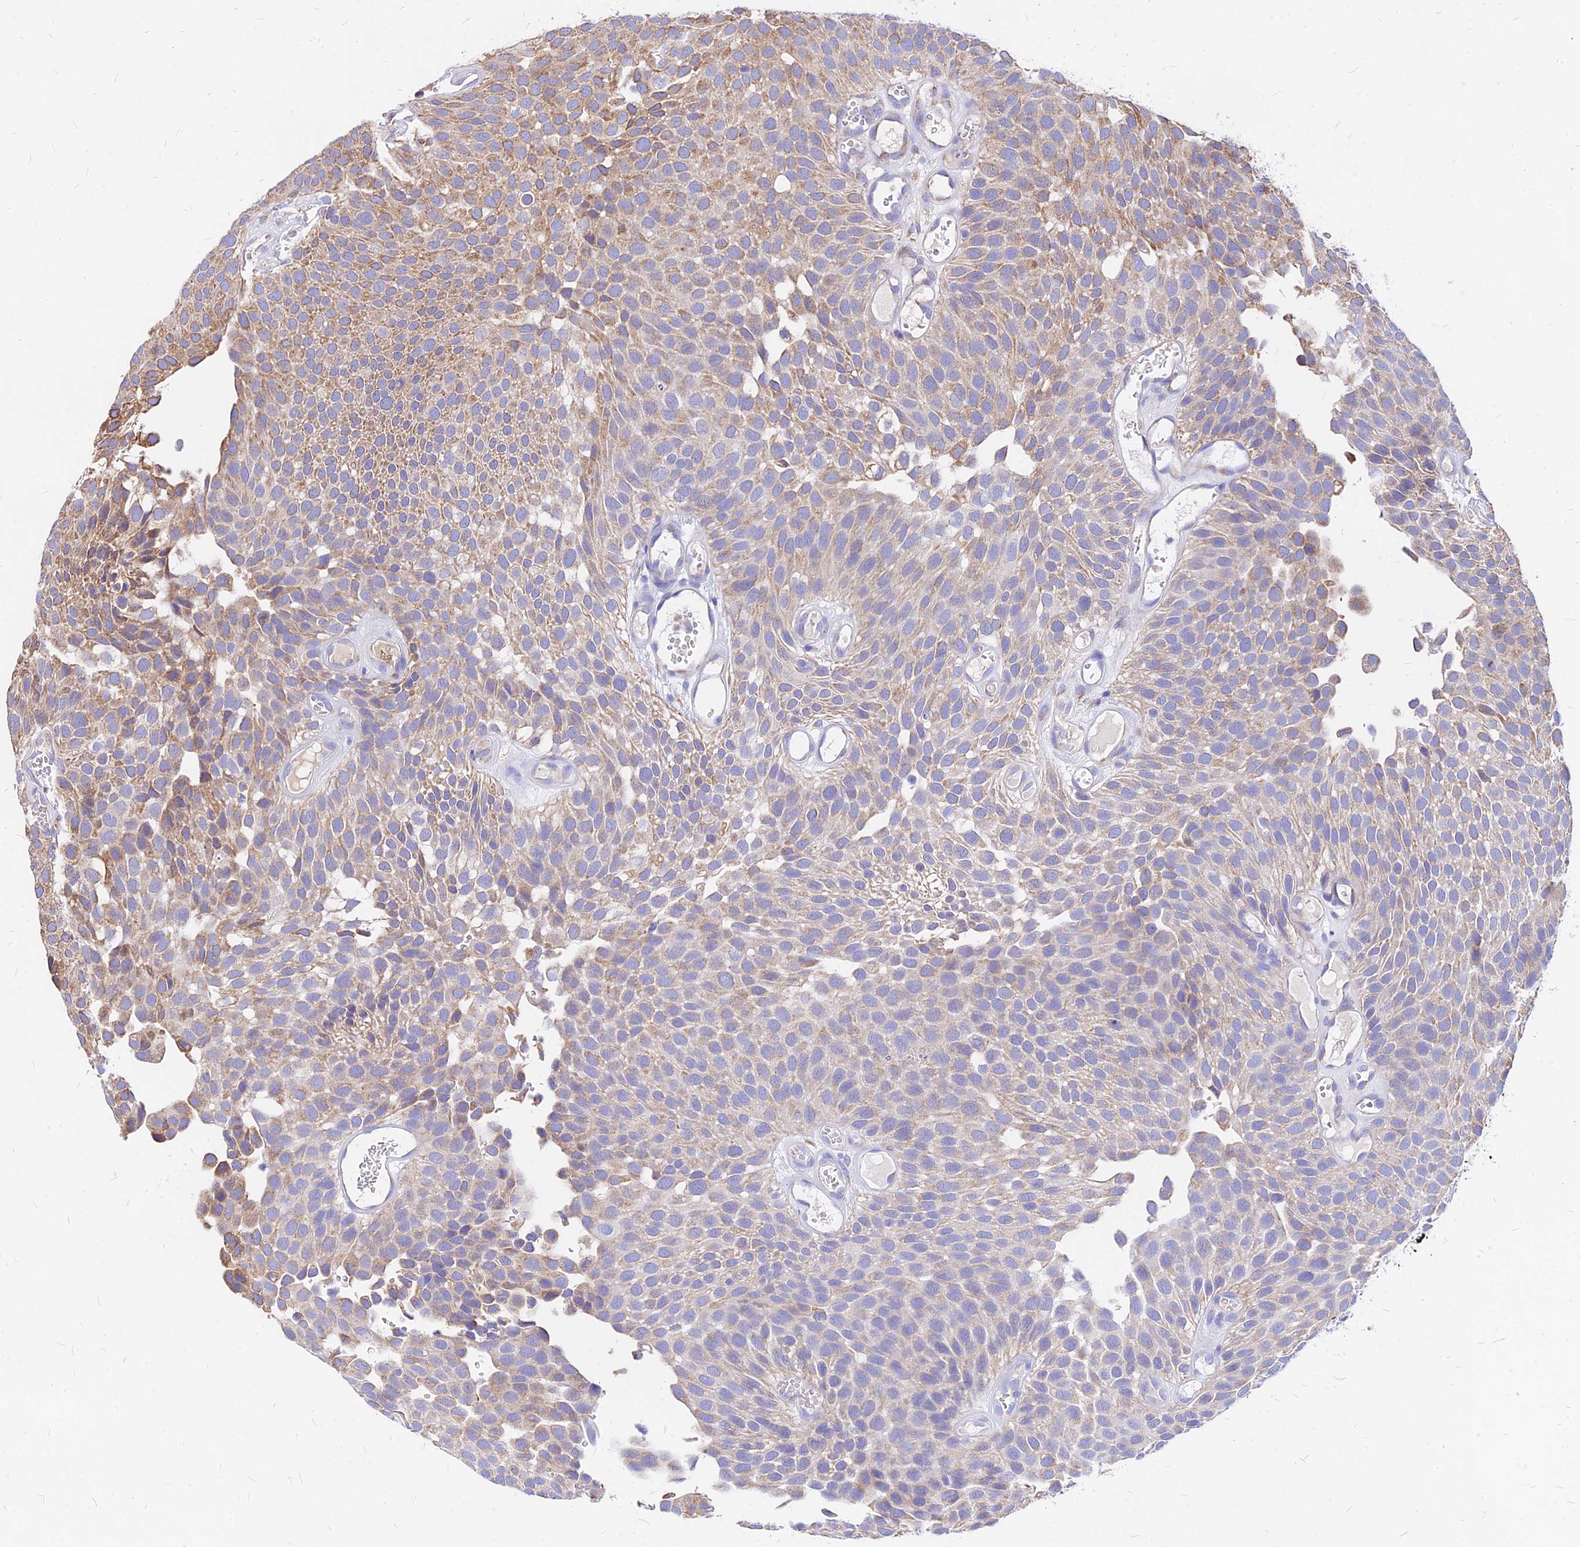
{"staining": {"intensity": "moderate", "quantity": "25%-75%", "location": "cytoplasmic/membranous"}, "tissue": "urothelial cancer", "cell_type": "Tumor cells", "image_type": "cancer", "snomed": [{"axis": "morphology", "description": "Urothelial carcinoma, Low grade"}, {"axis": "topography", "description": "Urinary bladder"}], "caption": "Urothelial cancer stained with immunohistochemistry demonstrates moderate cytoplasmic/membranous expression in approximately 25%-75% of tumor cells.", "gene": "MRPL3", "patient": {"sex": "male", "age": 89}}